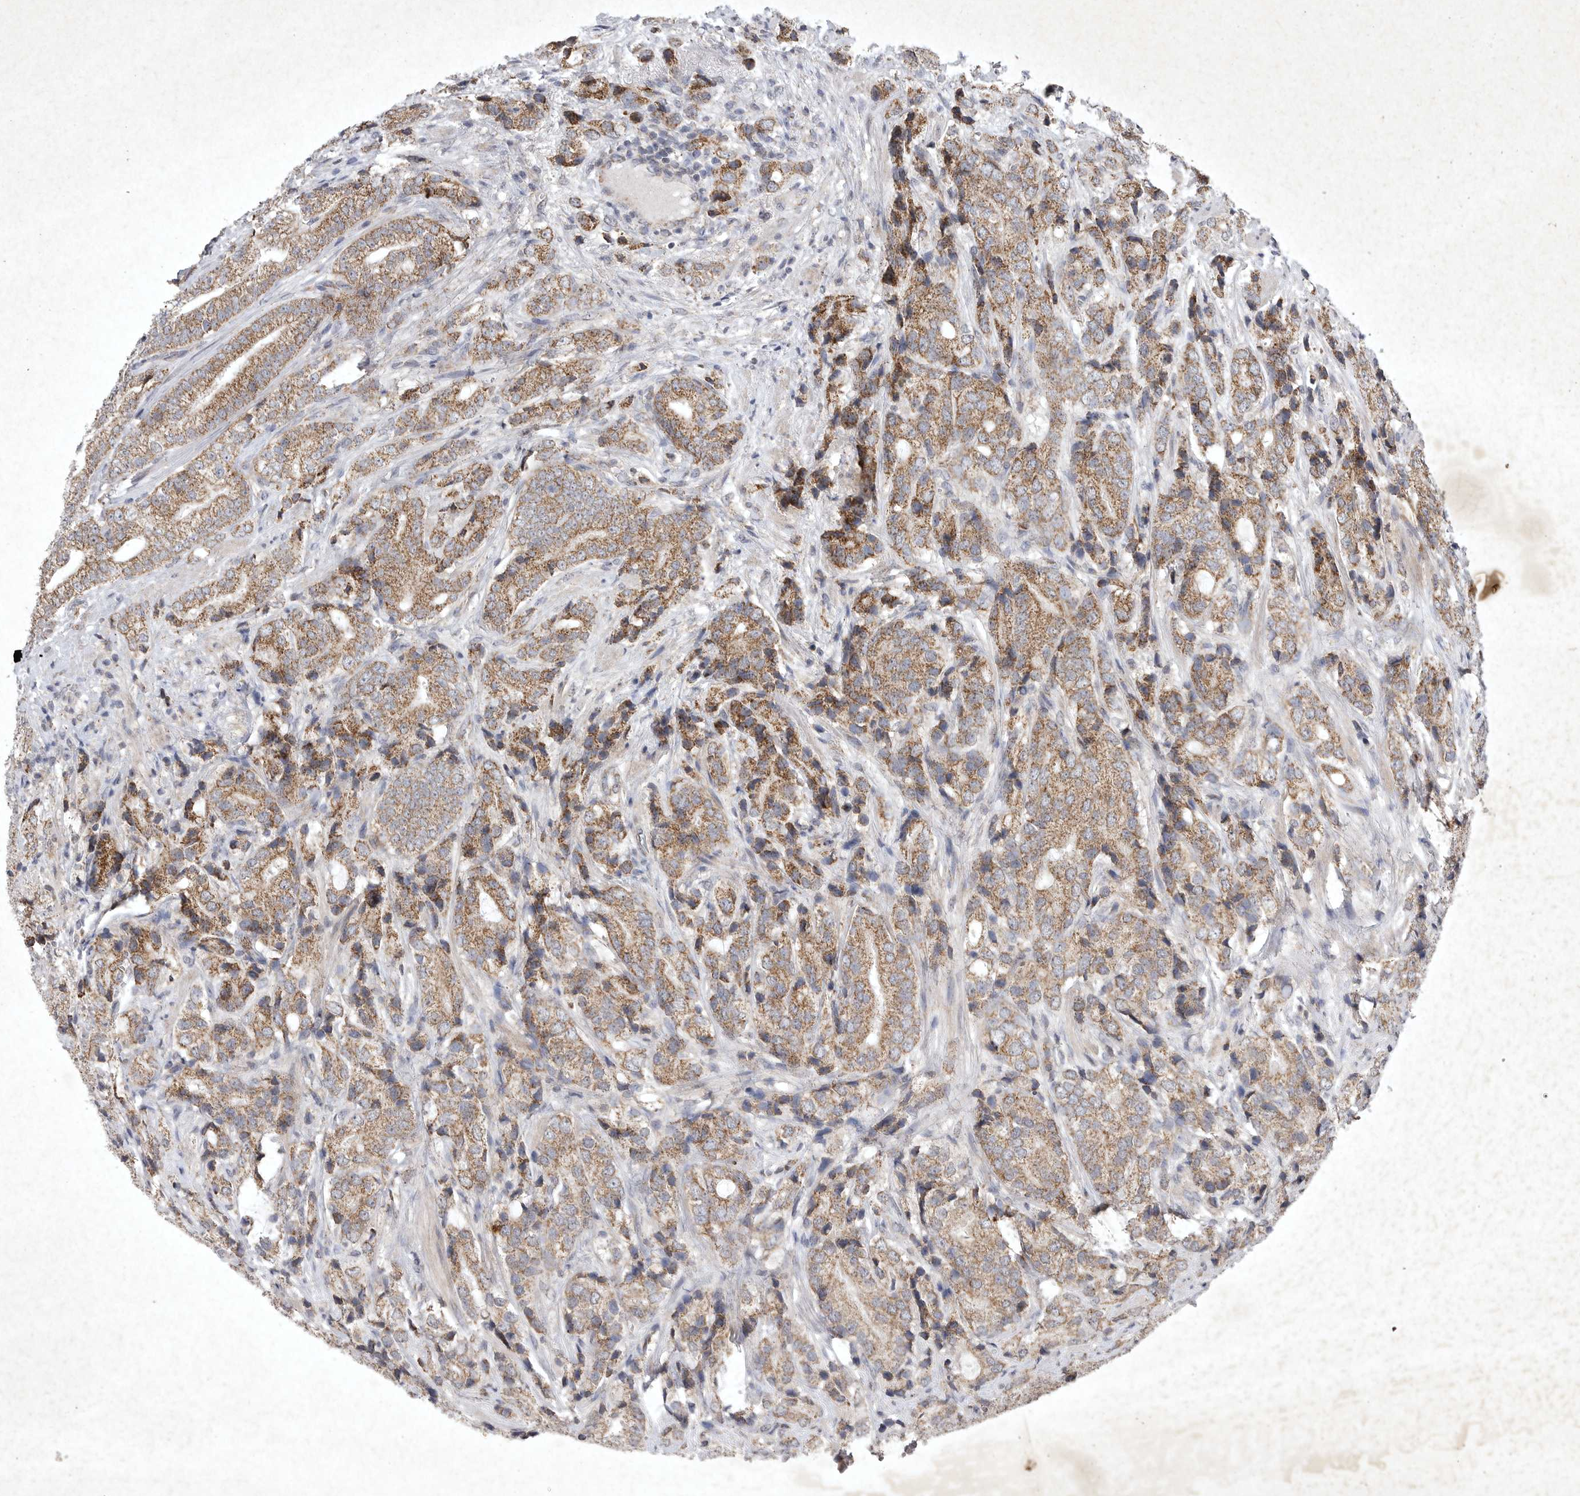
{"staining": {"intensity": "moderate", "quantity": ">75%", "location": "cytoplasmic/membranous"}, "tissue": "prostate cancer", "cell_type": "Tumor cells", "image_type": "cancer", "snomed": [{"axis": "morphology", "description": "Adenocarcinoma, High grade"}, {"axis": "topography", "description": "Prostate"}], "caption": "Protein expression analysis of prostate cancer reveals moderate cytoplasmic/membranous staining in about >75% of tumor cells.", "gene": "DDR1", "patient": {"sex": "male", "age": 57}}